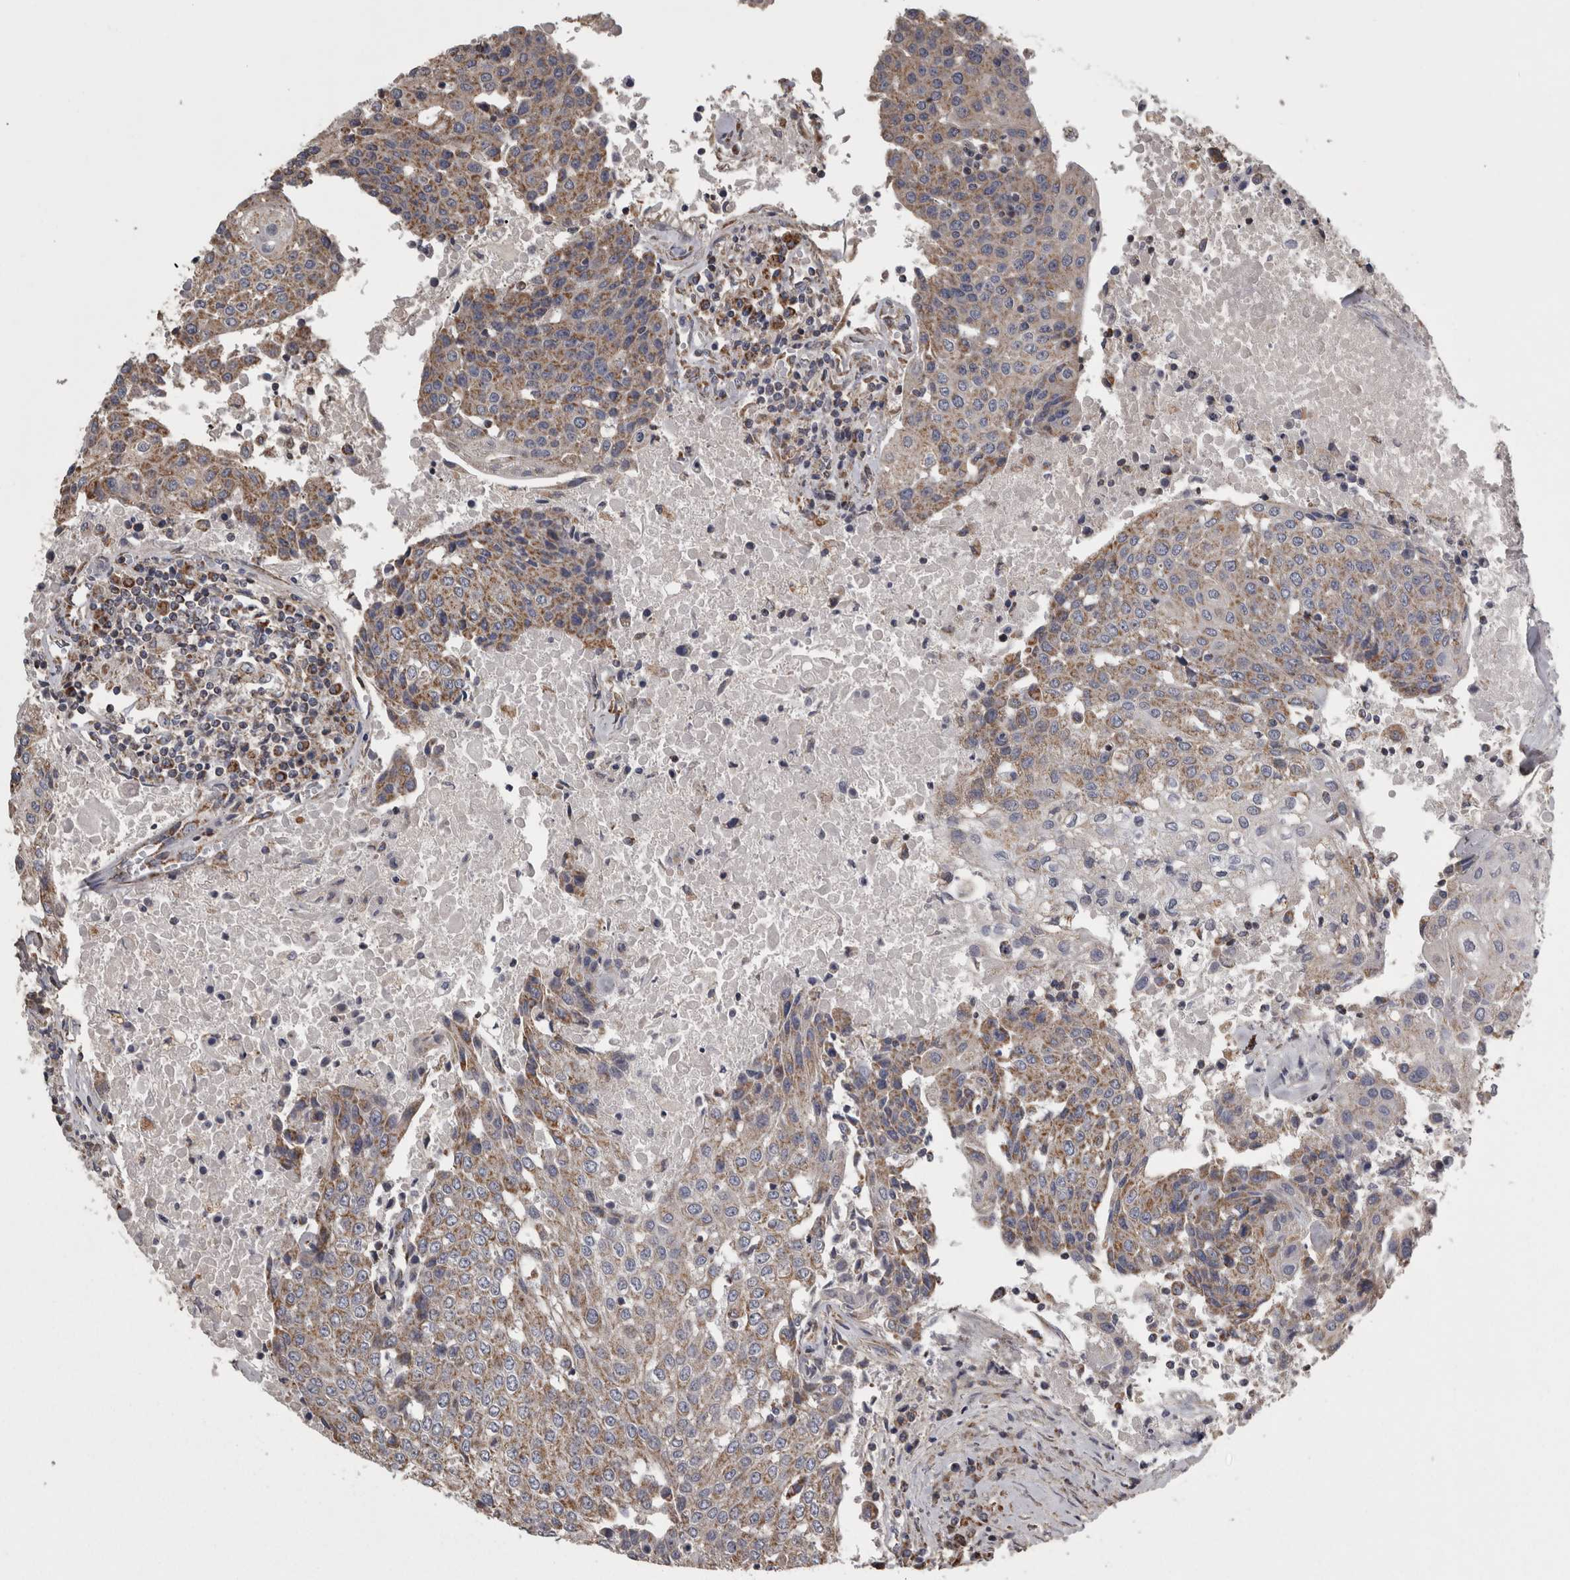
{"staining": {"intensity": "moderate", "quantity": ">75%", "location": "cytoplasmic/membranous"}, "tissue": "urothelial cancer", "cell_type": "Tumor cells", "image_type": "cancer", "snomed": [{"axis": "morphology", "description": "Urothelial carcinoma, High grade"}, {"axis": "topography", "description": "Urinary bladder"}], "caption": "Protein expression analysis of urothelial cancer demonstrates moderate cytoplasmic/membranous positivity in approximately >75% of tumor cells. (DAB IHC, brown staining for protein, blue staining for nuclei).", "gene": "FRK", "patient": {"sex": "female", "age": 85}}